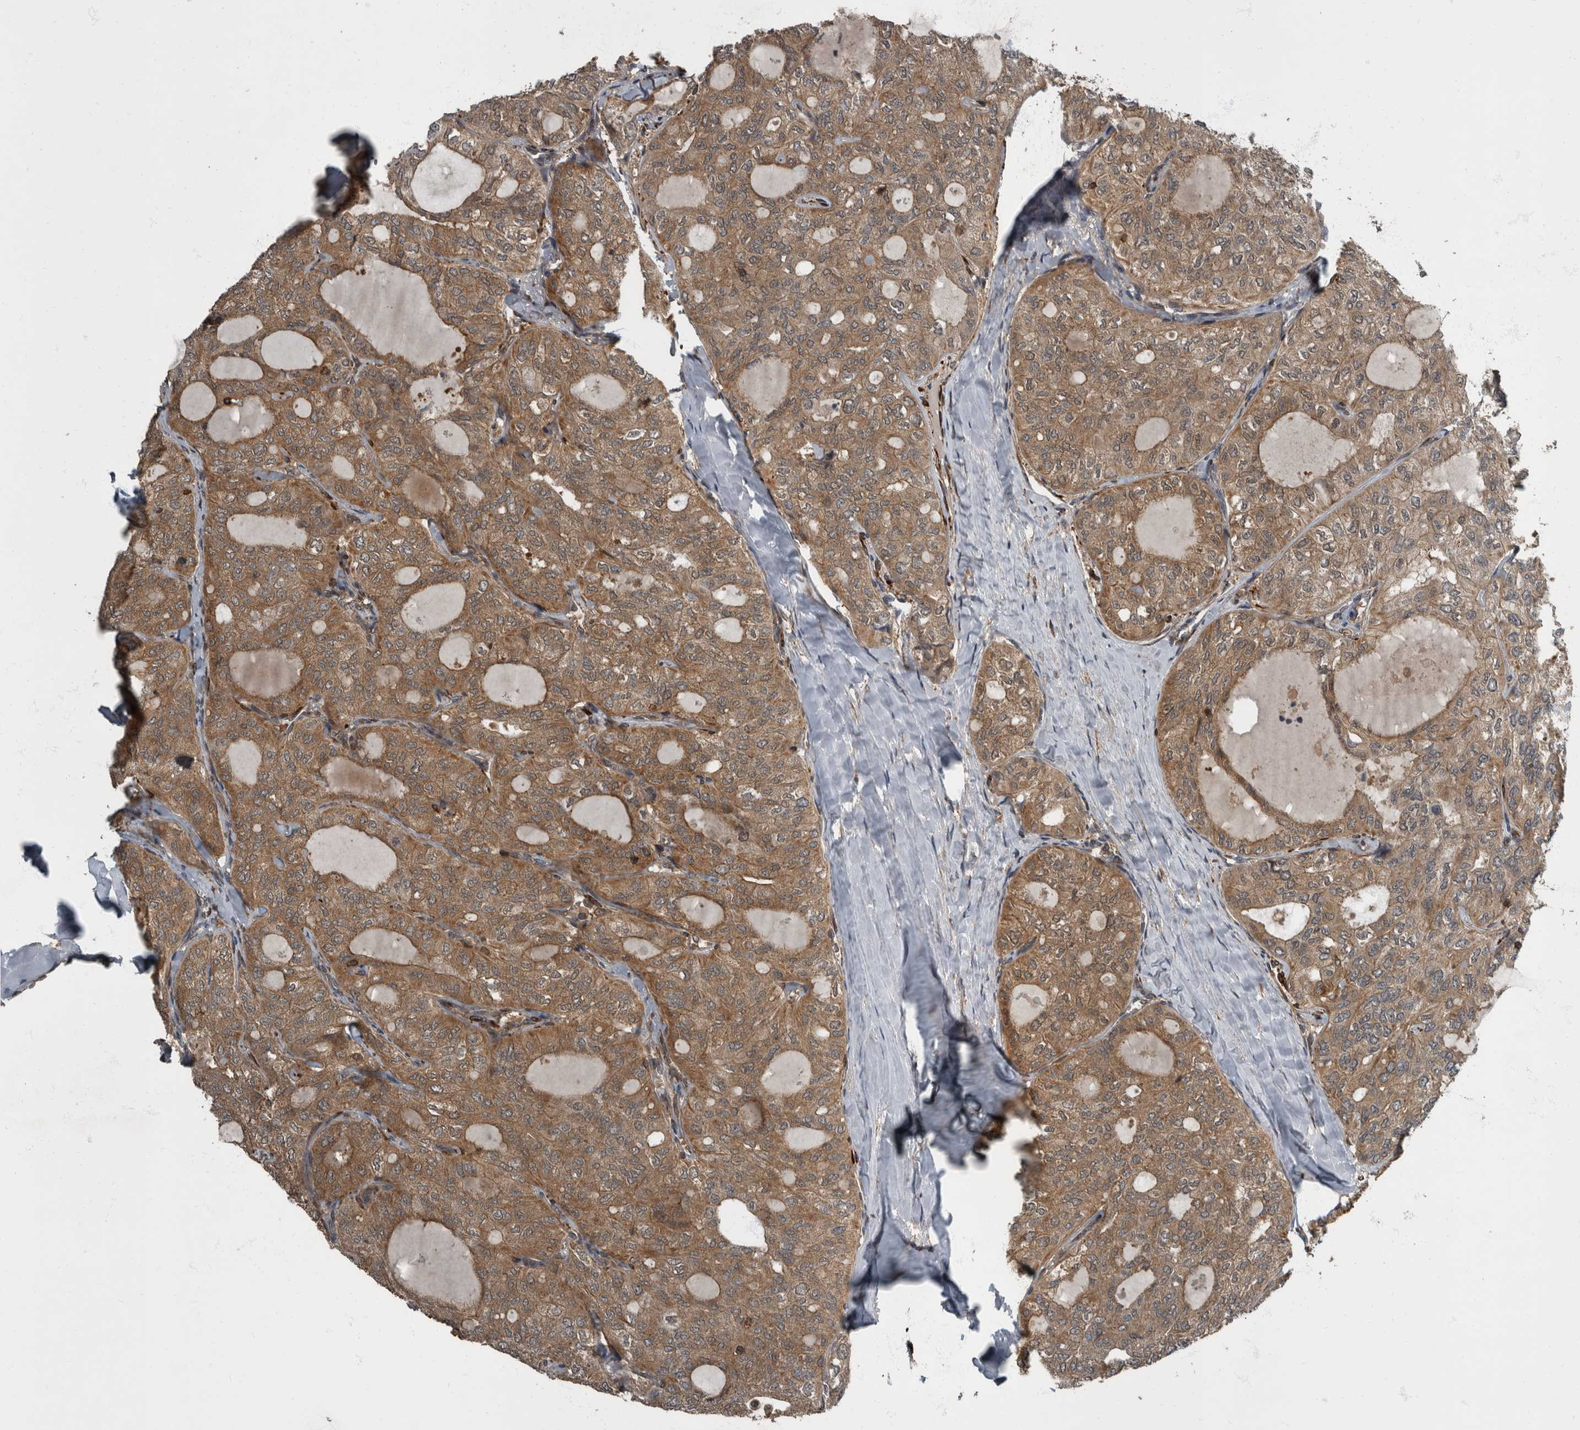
{"staining": {"intensity": "moderate", "quantity": ">75%", "location": "cytoplasmic/membranous"}, "tissue": "thyroid cancer", "cell_type": "Tumor cells", "image_type": "cancer", "snomed": [{"axis": "morphology", "description": "Follicular adenoma carcinoma, NOS"}, {"axis": "topography", "description": "Thyroid gland"}], "caption": "Immunohistochemical staining of human thyroid follicular adenoma carcinoma reveals medium levels of moderate cytoplasmic/membranous protein expression in about >75% of tumor cells.", "gene": "RABGGTB", "patient": {"sex": "male", "age": 75}}